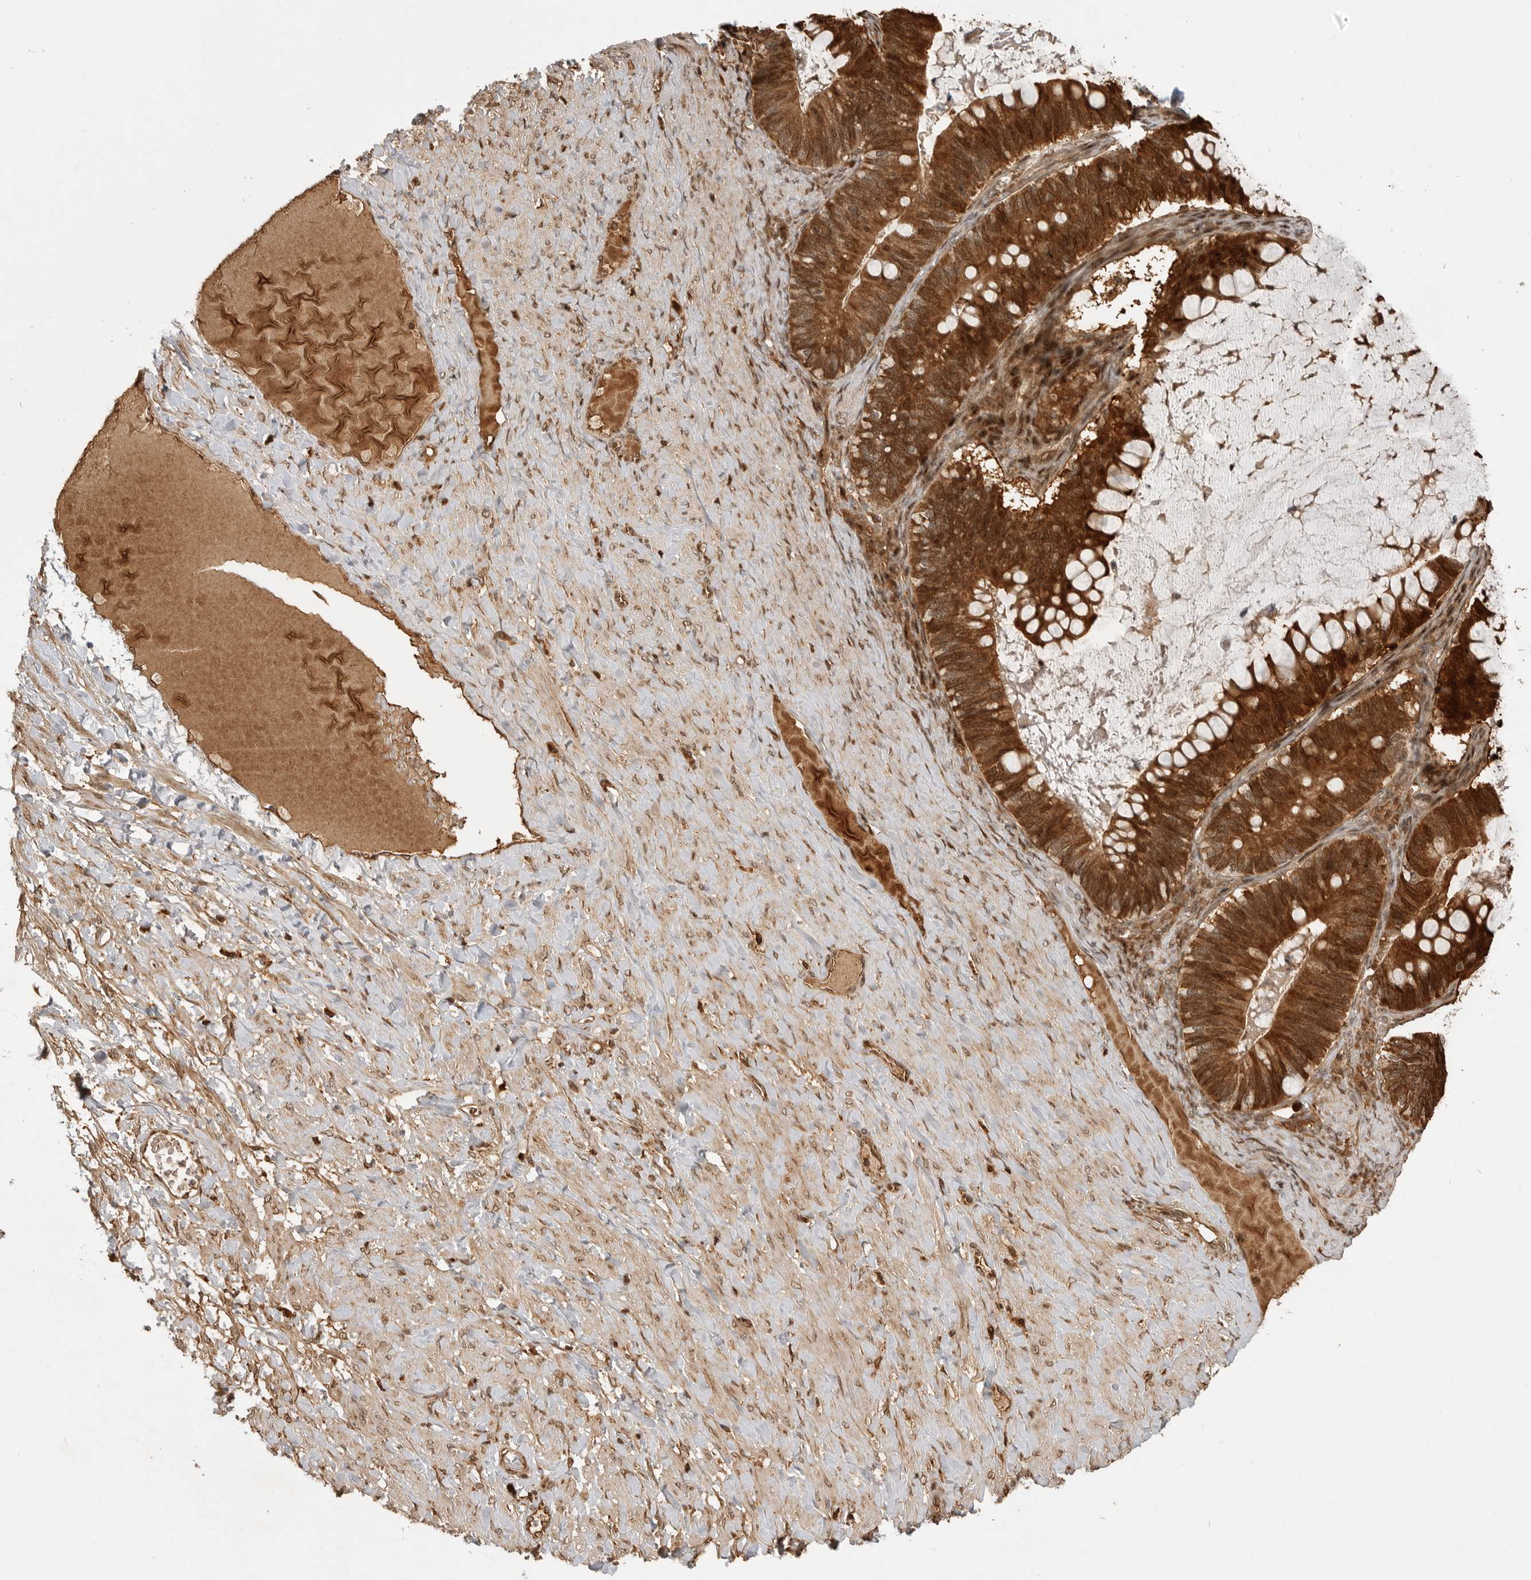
{"staining": {"intensity": "strong", "quantity": ">75%", "location": "cytoplasmic/membranous,nuclear"}, "tissue": "ovarian cancer", "cell_type": "Tumor cells", "image_type": "cancer", "snomed": [{"axis": "morphology", "description": "Cystadenocarcinoma, mucinous, NOS"}, {"axis": "topography", "description": "Ovary"}], "caption": "Ovarian mucinous cystadenocarcinoma stained with DAB (3,3'-diaminobenzidine) immunohistochemistry demonstrates high levels of strong cytoplasmic/membranous and nuclear expression in about >75% of tumor cells.", "gene": "BMP2K", "patient": {"sex": "female", "age": 61}}